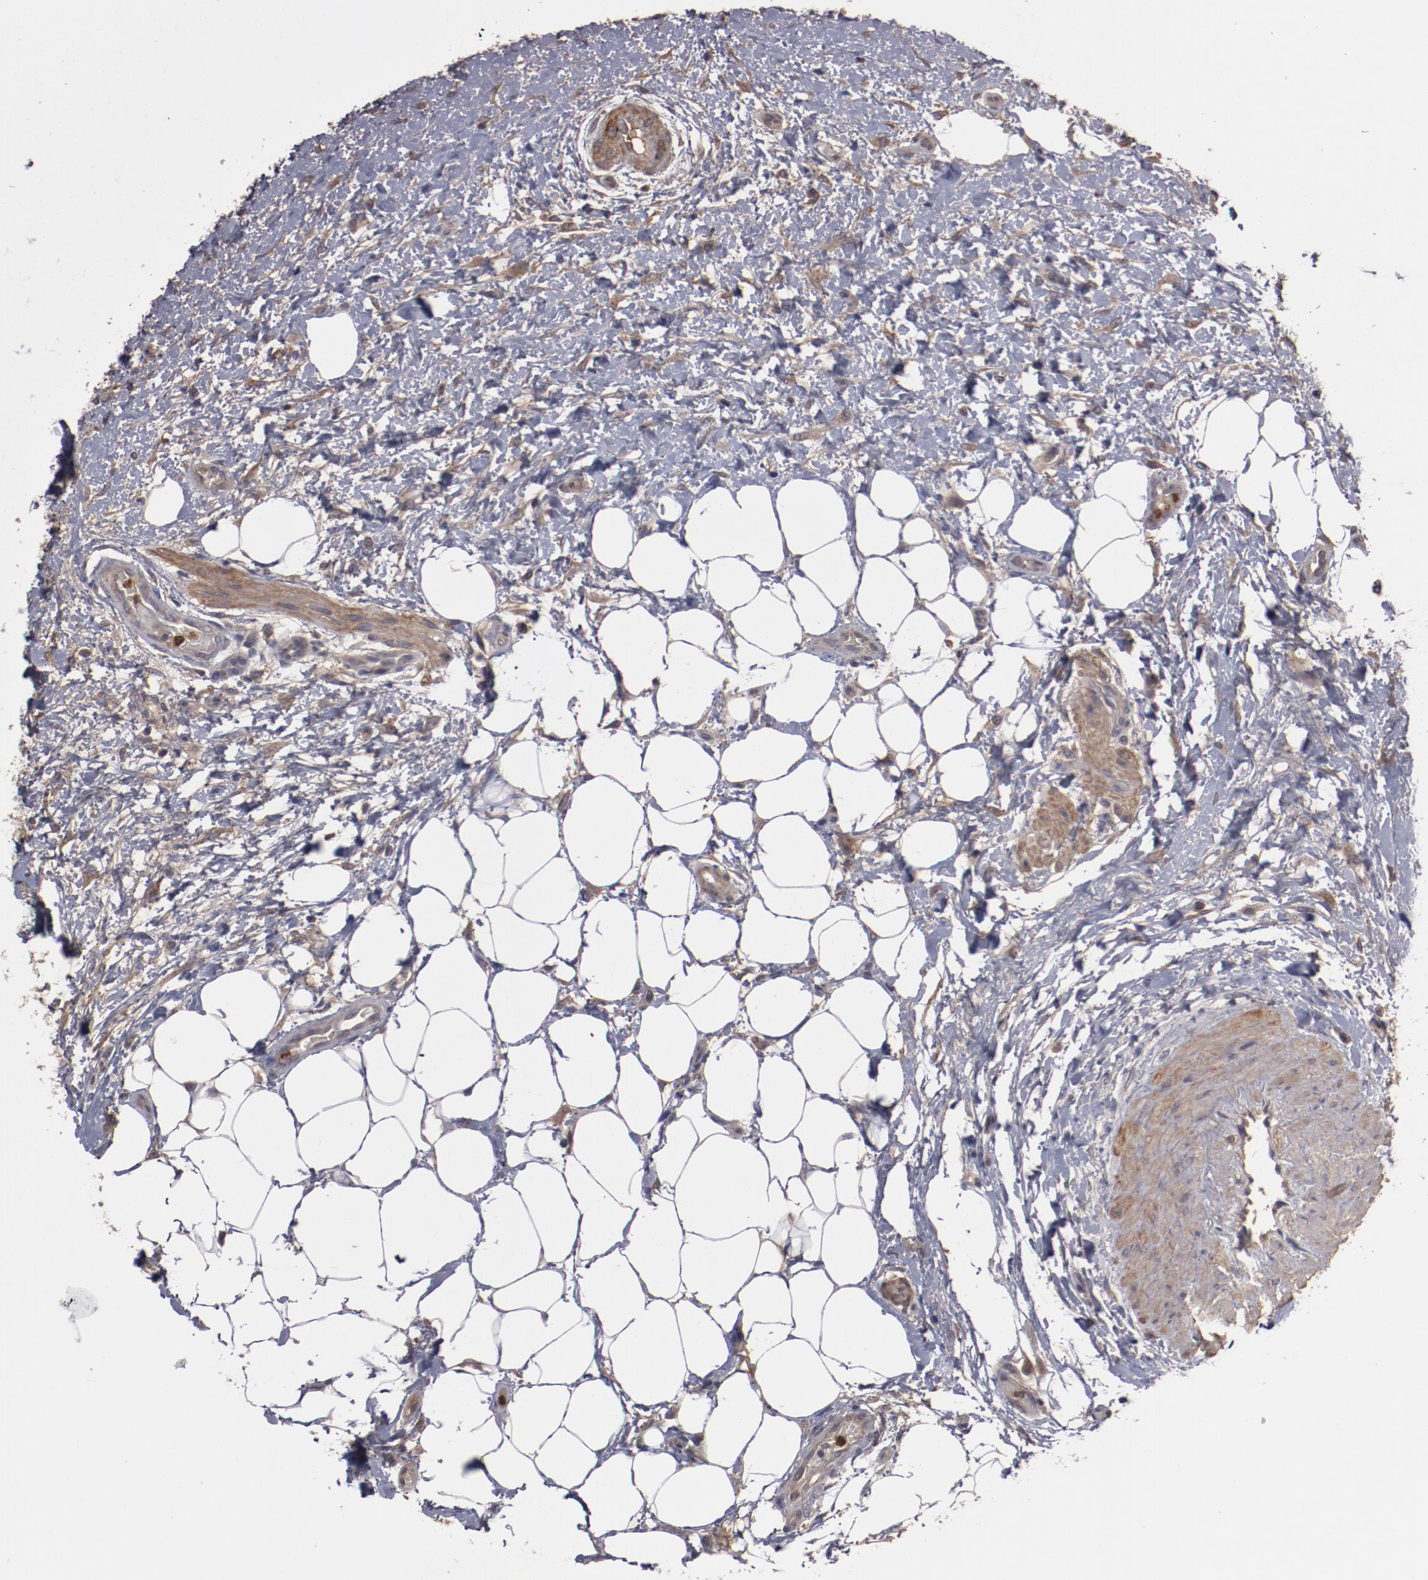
{"staining": {"intensity": "weak", "quantity": "25%-75%", "location": "cytoplasmic/membranous"}, "tissue": "lymphoma", "cell_type": "Tumor cells", "image_type": "cancer", "snomed": [{"axis": "morphology", "description": "Malignant lymphoma, non-Hodgkin's type, Low grade"}, {"axis": "topography", "description": "Lymph node"}], "caption": "IHC histopathology image of neoplastic tissue: low-grade malignant lymphoma, non-Hodgkin's type stained using IHC demonstrates low levels of weak protein expression localized specifically in the cytoplasmic/membranous of tumor cells, appearing as a cytoplasmic/membranous brown color.", "gene": "SERPINA7", "patient": {"sex": "female", "age": 76}}